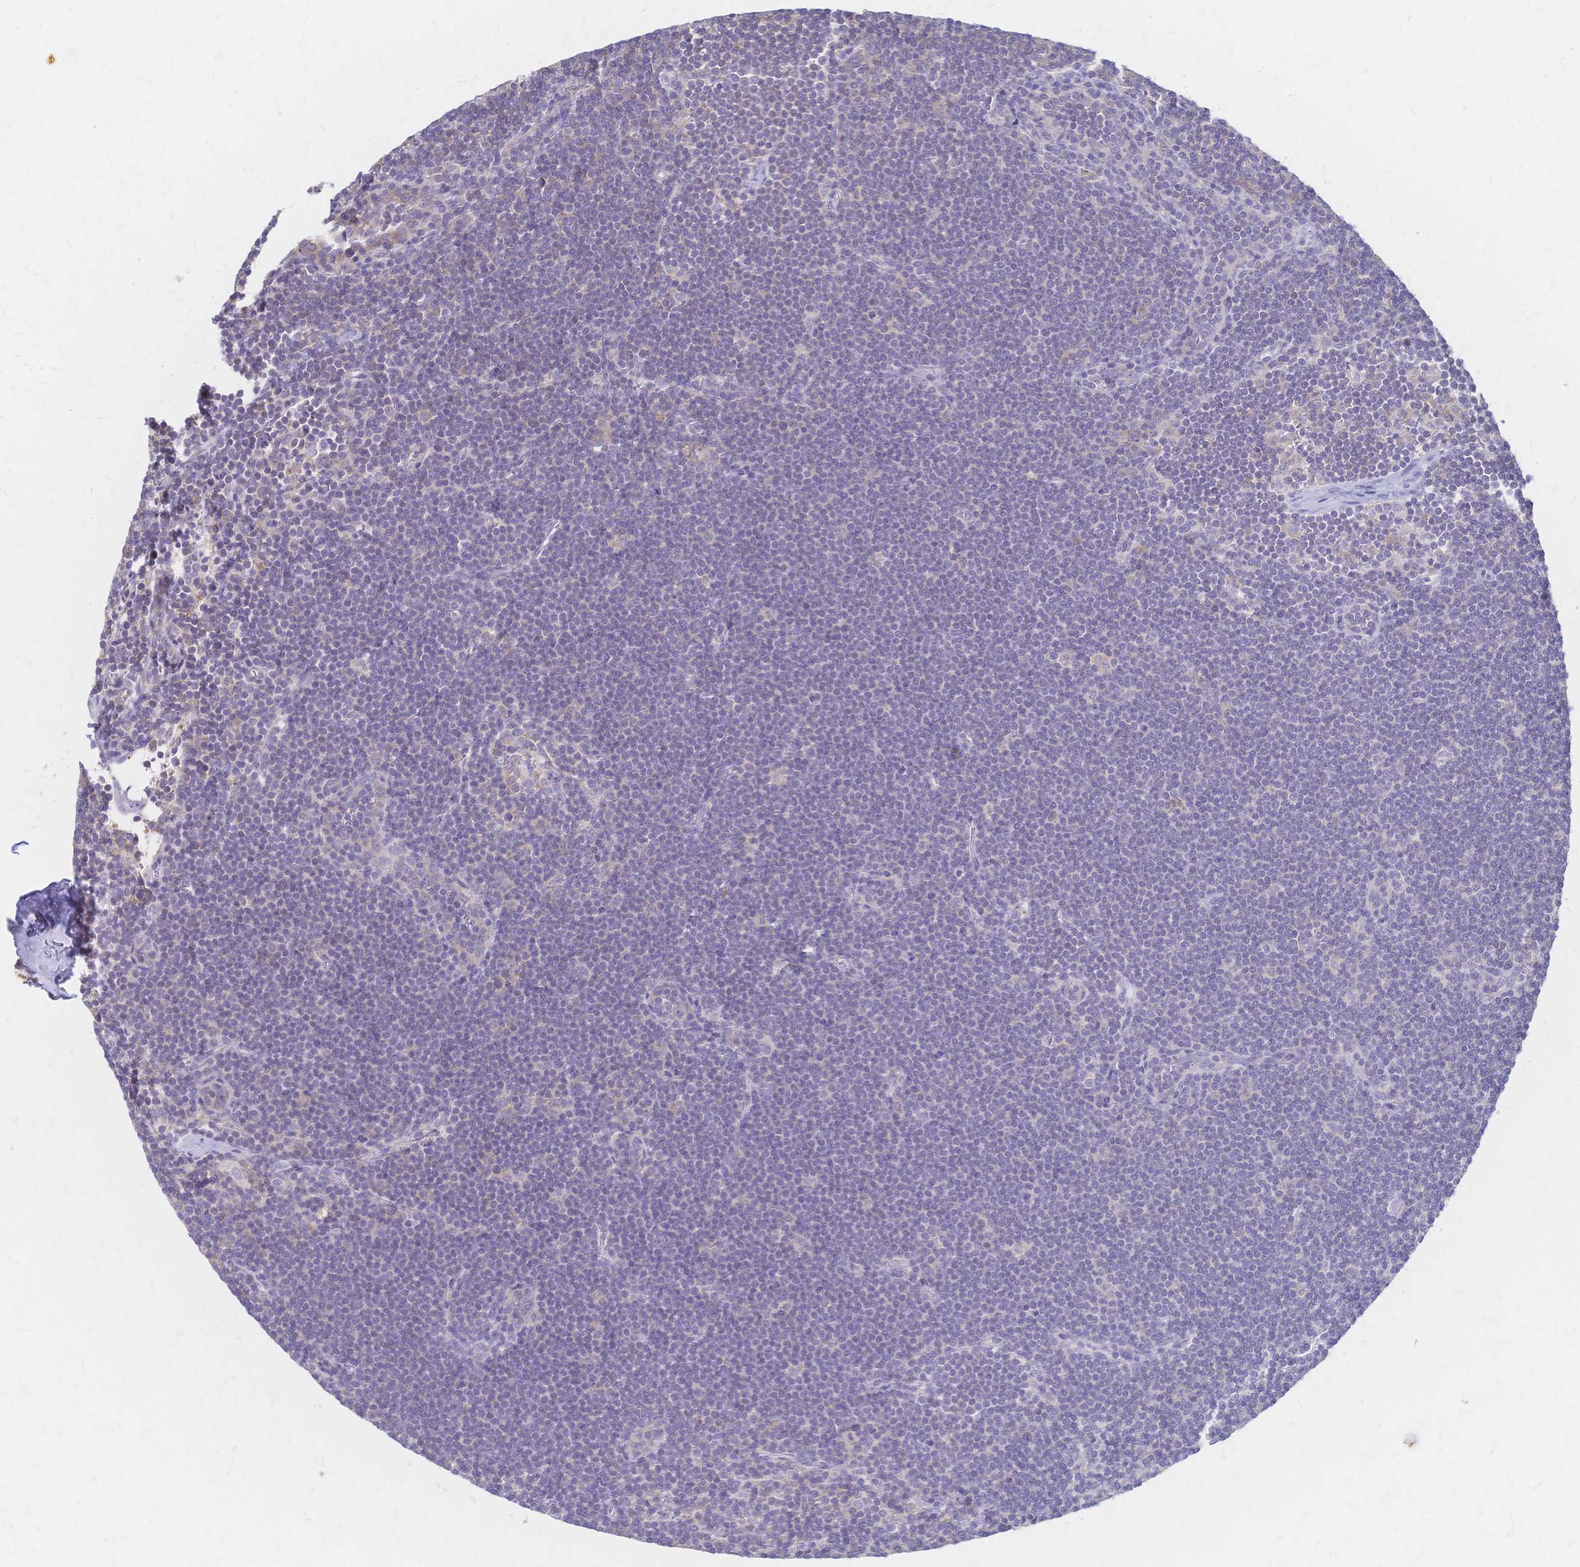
{"staining": {"intensity": "negative", "quantity": "none", "location": "none"}, "tissue": "lymphoma", "cell_type": "Tumor cells", "image_type": "cancer", "snomed": [{"axis": "morphology", "description": "Malignant lymphoma, non-Hodgkin's type, Low grade"}, {"axis": "topography", "description": "Lymph node"}], "caption": "IHC micrograph of malignant lymphoma, non-Hodgkin's type (low-grade) stained for a protein (brown), which reveals no expression in tumor cells.", "gene": "CYB5A", "patient": {"sex": "female", "age": 73}}